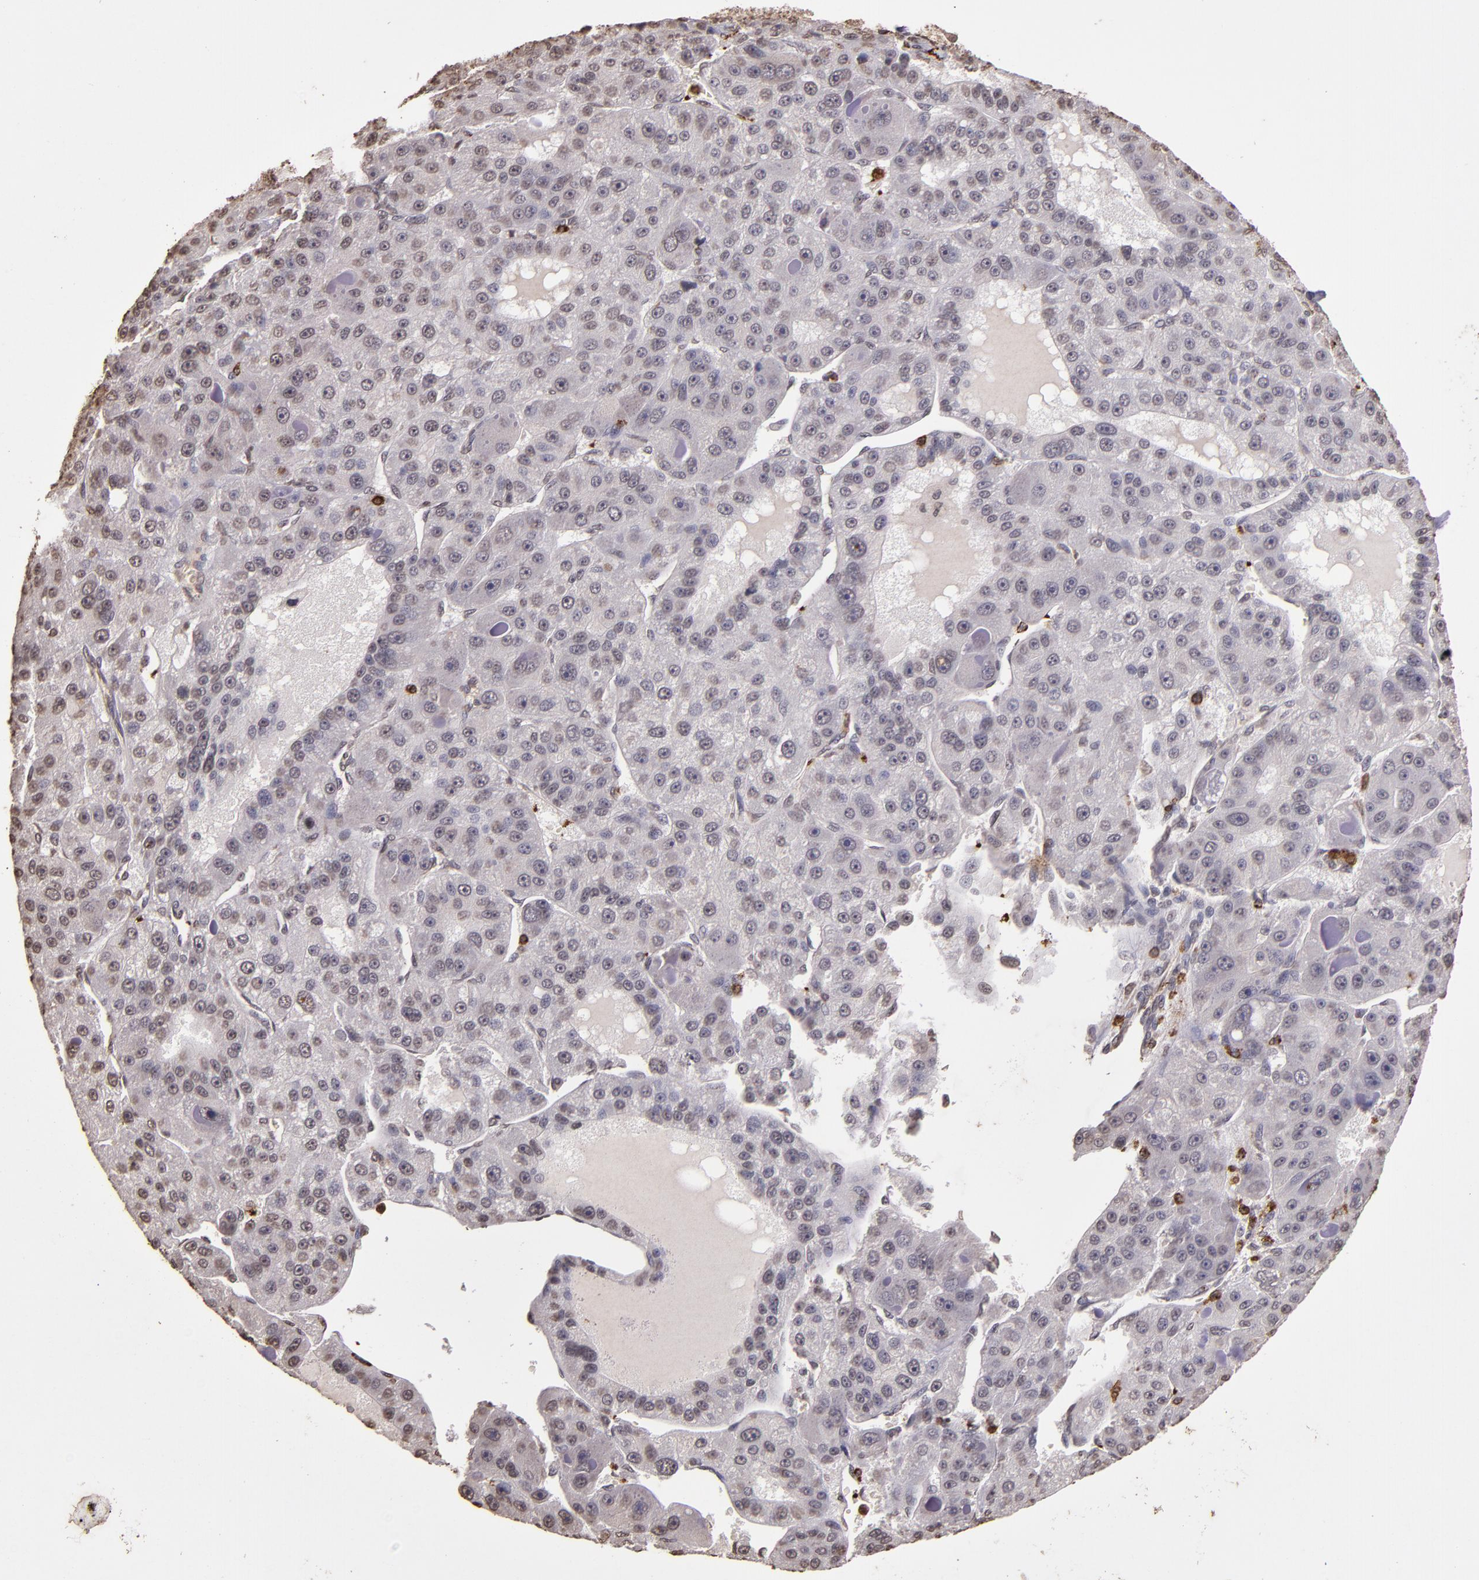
{"staining": {"intensity": "negative", "quantity": "none", "location": "none"}, "tissue": "liver cancer", "cell_type": "Tumor cells", "image_type": "cancer", "snomed": [{"axis": "morphology", "description": "Carcinoma, Hepatocellular, NOS"}, {"axis": "topography", "description": "Liver"}], "caption": "The micrograph demonstrates no staining of tumor cells in liver cancer.", "gene": "SLC2A3", "patient": {"sex": "male", "age": 76}}